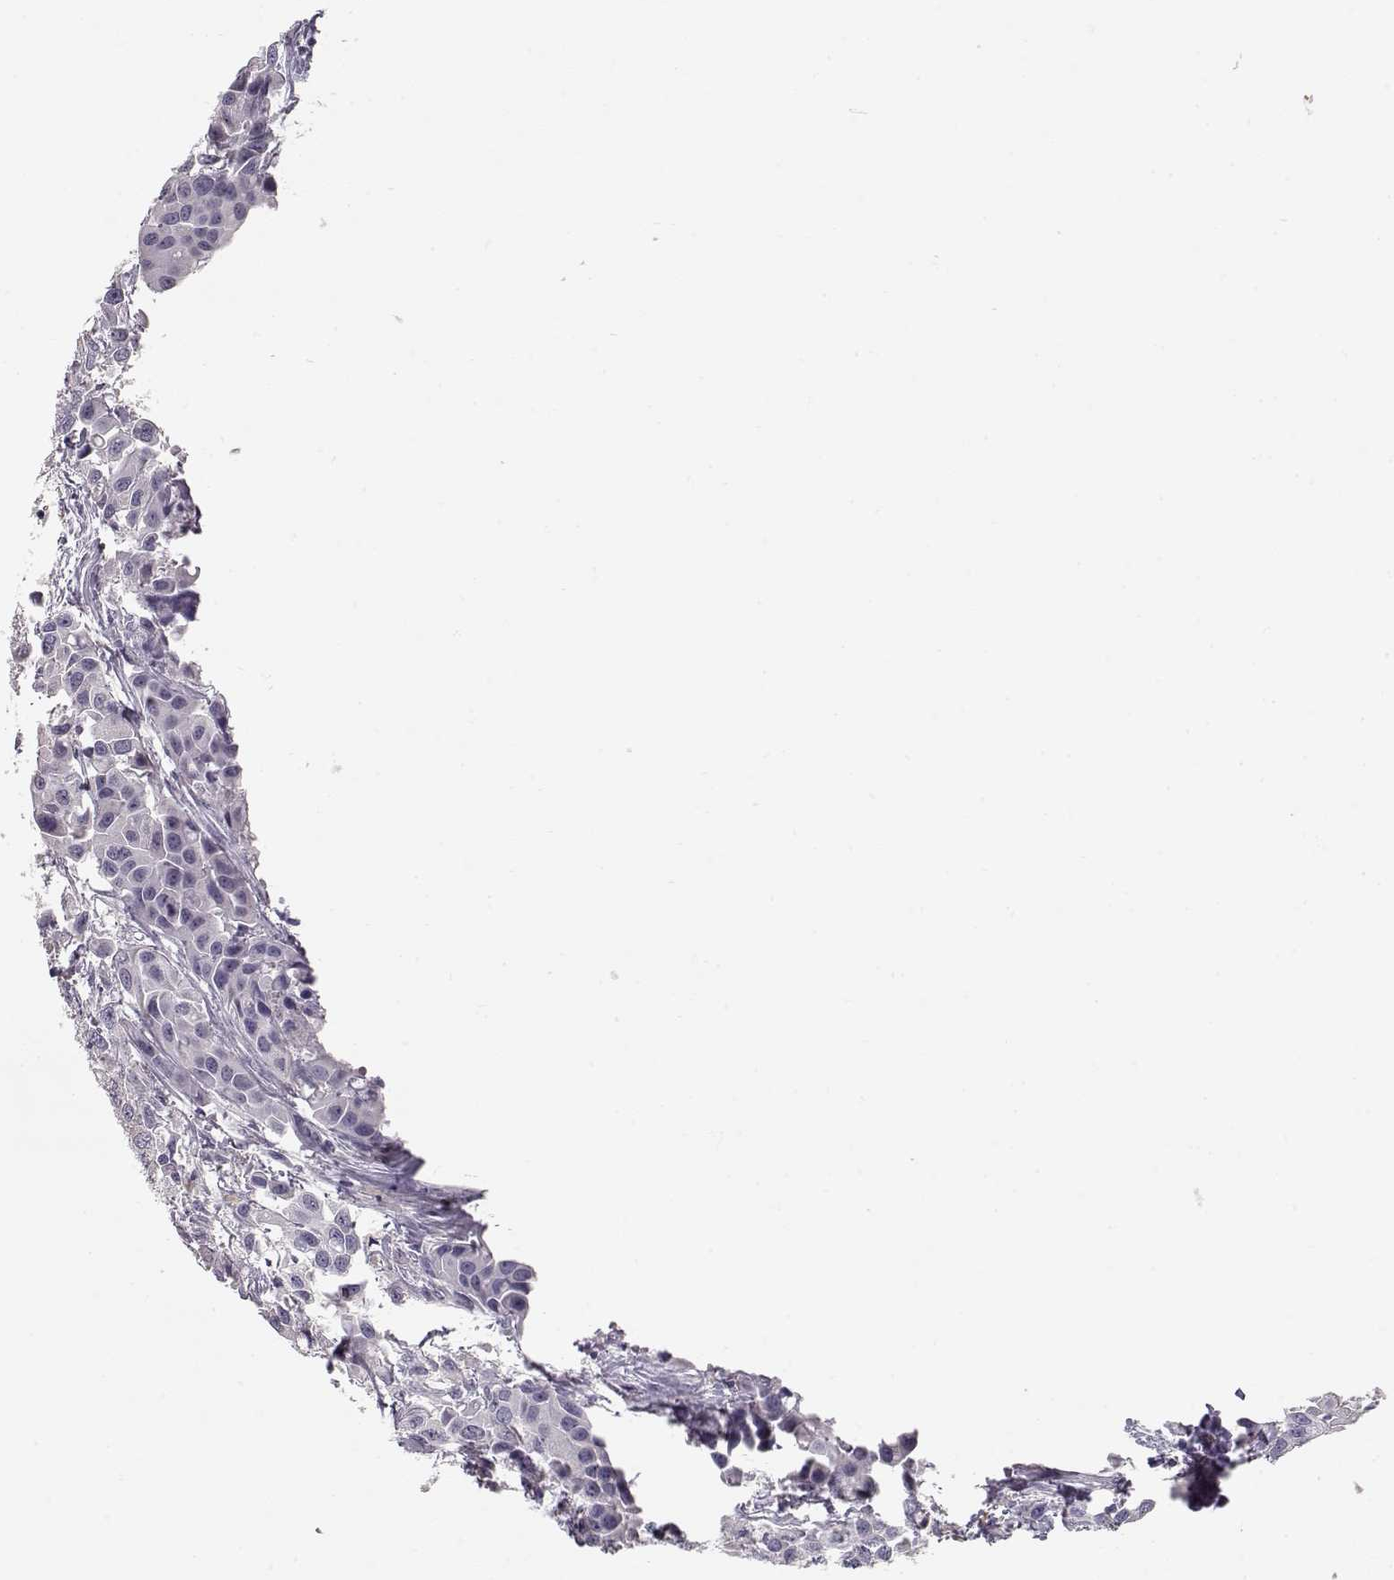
{"staining": {"intensity": "negative", "quantity": "none", "location": "none"}, "tissue": "head and neck cancer", "cell_type": "Tumor cells", "image_type": "cancer", "snomed": [{"axis": "morphology", "description": "Adenocarcinoma, NOS"}, {"axis": "topography", "description": "Head-Neck"}], "caption": "Immunohistochemistry image of neoplastic tissue: head and neck cancer (adenocarcinoma) stained with DAB reveals no significant protein positivity in tumor cells.", "gene": "SLC18A1", "patient": {"sex": "male", "age": 76}}